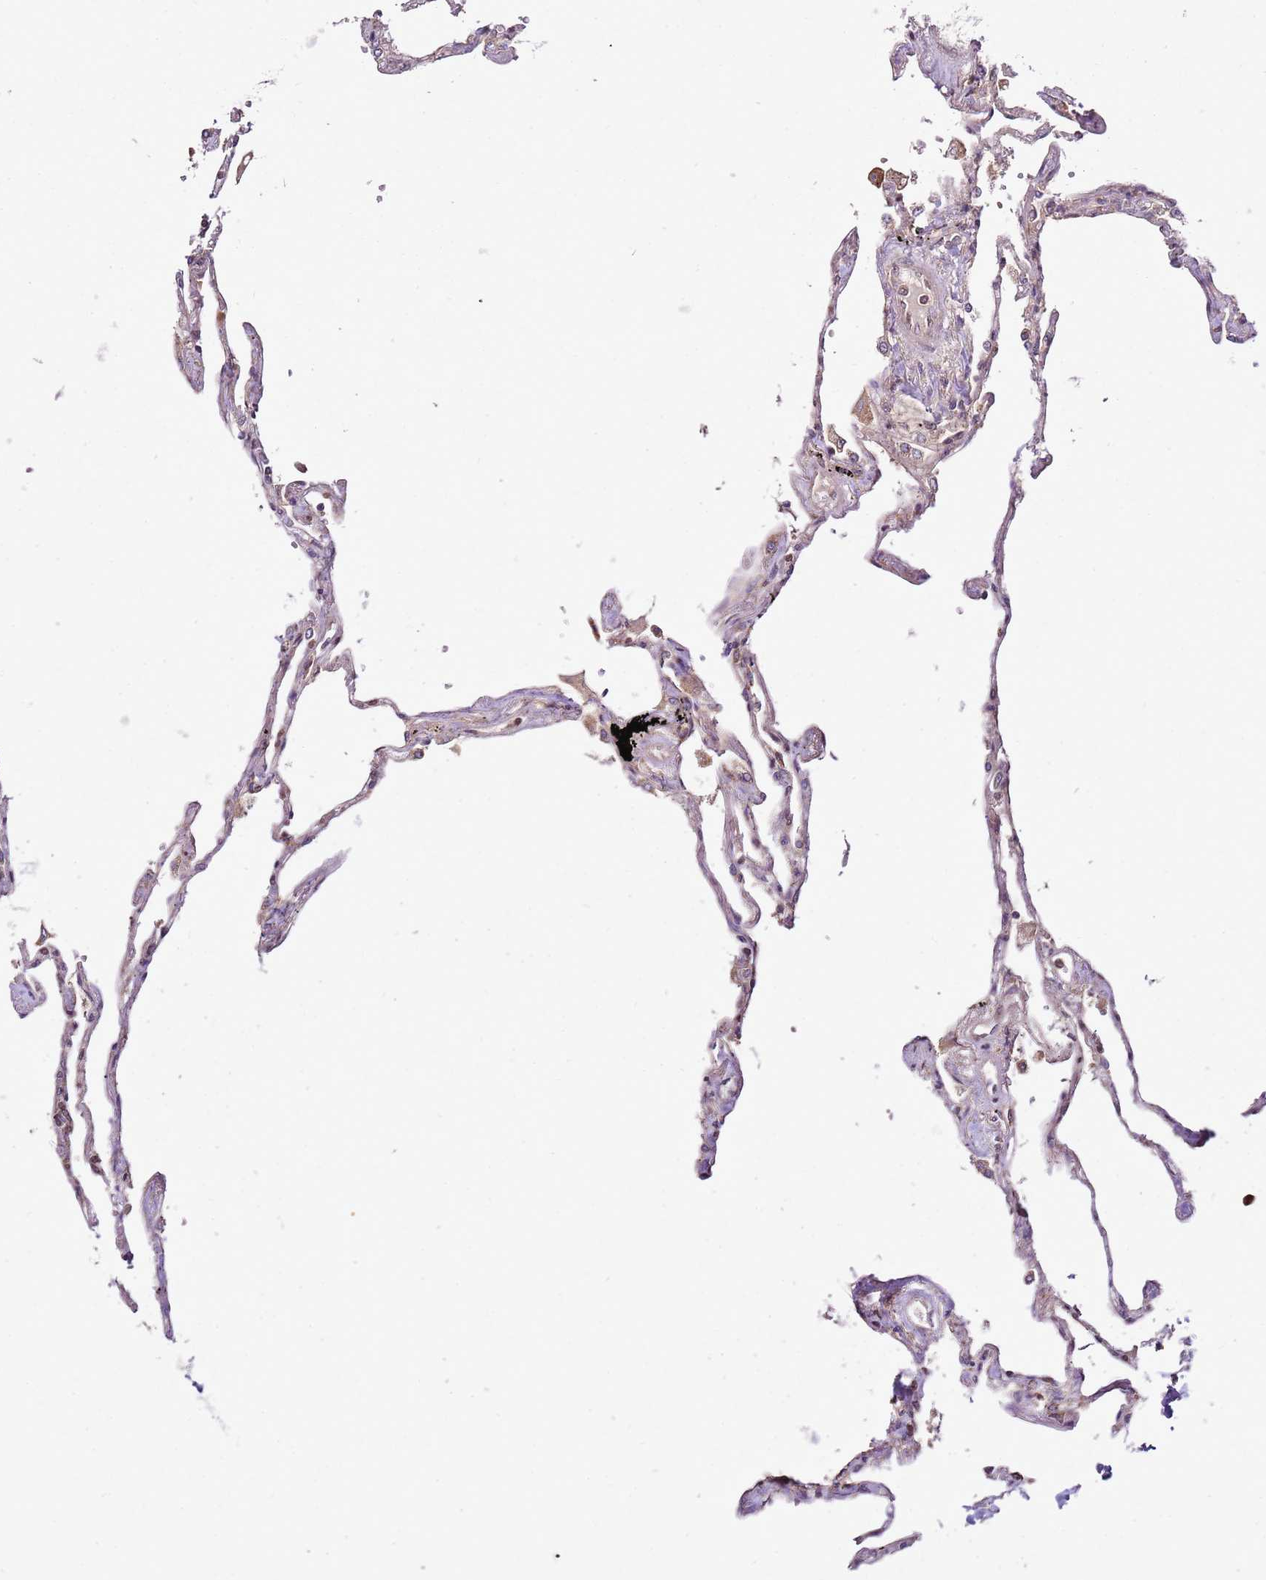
{"staining": {"intensity": "moderate", "quantity": "25%-75%", "location": "cytoplasmic/membranous"}, "tissue": "lung", "cell_type": "Alveolar cells", "image_type": "normal", "snomed": [{"axis": "morphology", "description": "Normal tissue, NOS"}, {"axis": "topography", "description": "Lung"}], "caption": "Moderate cytoplasmic/membranous positivity is seen in approximately 25%-75% of alveolar cells in normal lung.", "gene": "RASA3", "patient": {"sex": "female", "age": 67}}